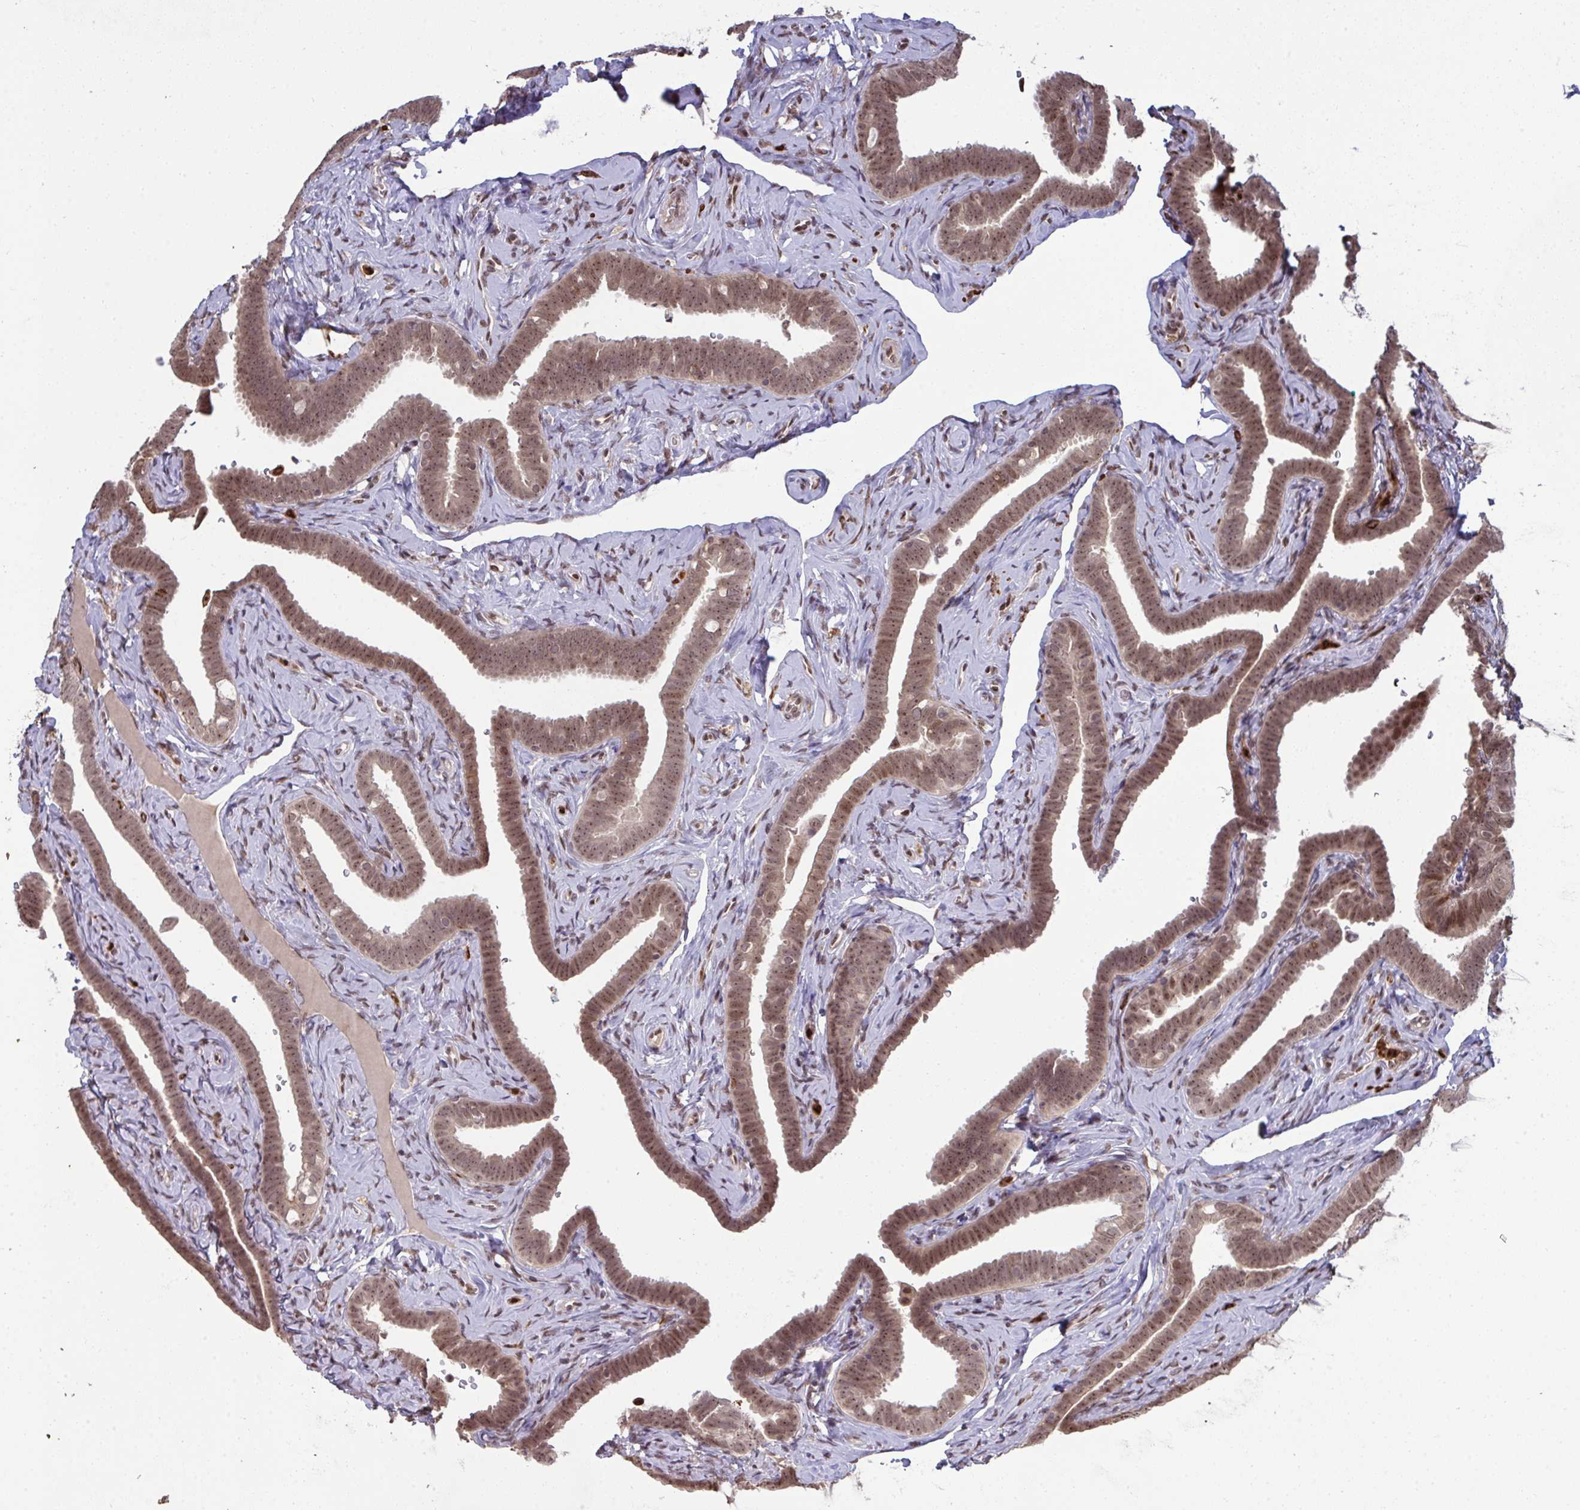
{"staining": {"intensity": "moderate", "quantity": ">75%", "location": "cytoplasmic/membranous,nuclear"}, "tissue": "fallopian tube", "cell_type": "Glandular cells", "image_type": "normal", "snomed": [{"axis": "morphology", "description": "Normal tissue, NOS"}, {"axis": "topography", "description": "Fallopian tube"}], "caption": "A photomicrograph showing moderate cytoplasmic/membranous,nuclear staining in approximately >75% of glandular cells in unremarkable fallopian tube, as visualized by brown immunohistochemical staining.", "gene": "UXT", "patient": {"sex": "female", "age": 69}}